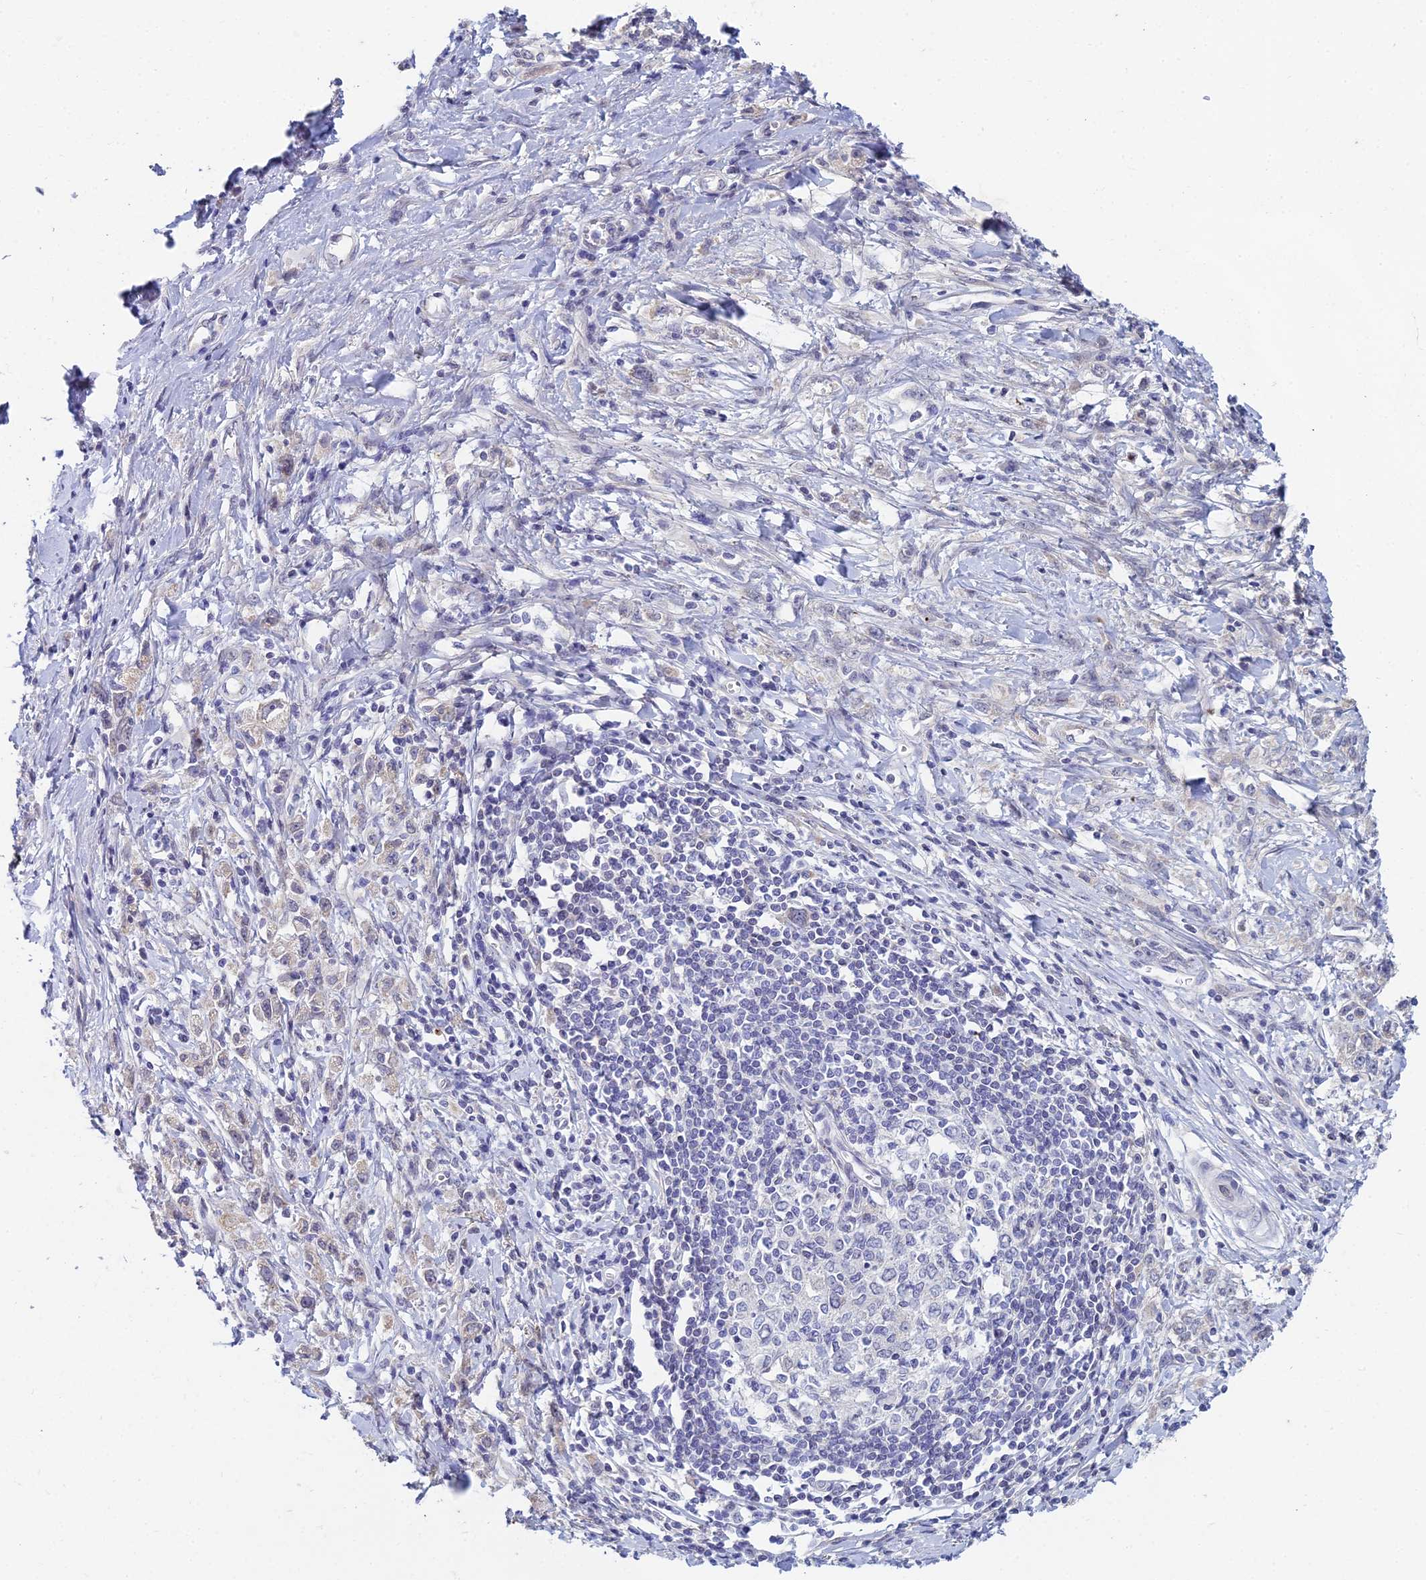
{"staining": {"intensity": "negative", "quantity": "none", "location": "none"}, "tissue": "stomach cancer", "cell_type": "Tumor cells", "image_type": "cancer", "snomed": [{"axis": "morphology", "description": "Adenocarcinoma, NOS"}, {"axis": "topography", "description": "Stomach"}], "caption": "Immunohistochemistry image of neoplastic tissue: stomach cancer stained with DAB (3,3'-diaminobenzidine) reveals no significant protein positivity in tumor cells.", "gene": "EEF2KMT", "patient": {"sex": "female", "age": 76}}